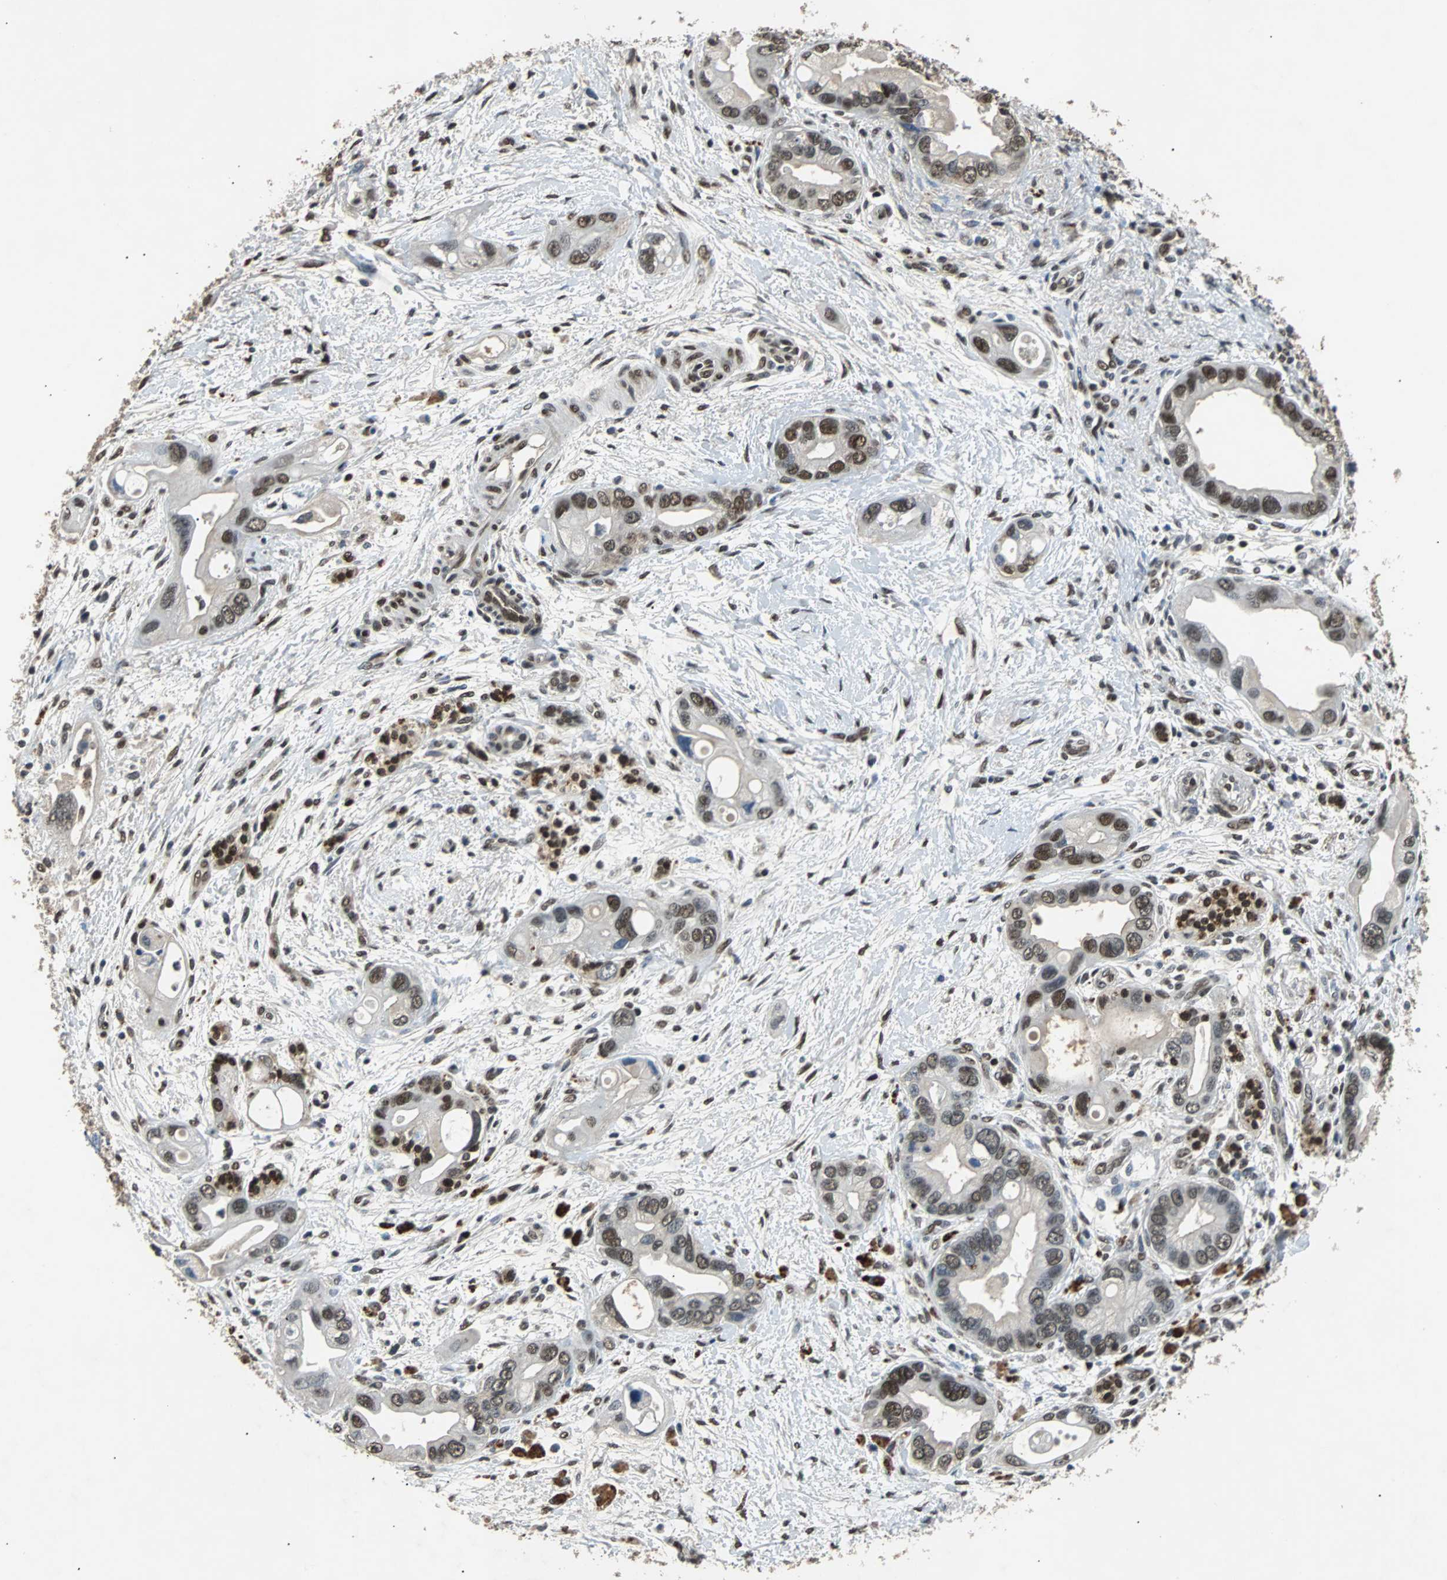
{"staining": {"intensity": "strong", "quantity": ">75%", "location": "nuclear"}, "tissue": "pancreatic cancer", "cell_type": "Tumor cells", "image_type": "cancer", "snomed": [{"axis": "morphology", "description": "Adenocarcinoma, NOS"}, {"axis": "topography", "description": "Pancreas"}], "caption": "Human pancreatic cancer (adenocarcinoma) stained with a brown dye shows strong nuclear positive positivity in about >75% of tumor cells.", "gene": "PHC1", "patient": {"sex": "female", "age": 77}}